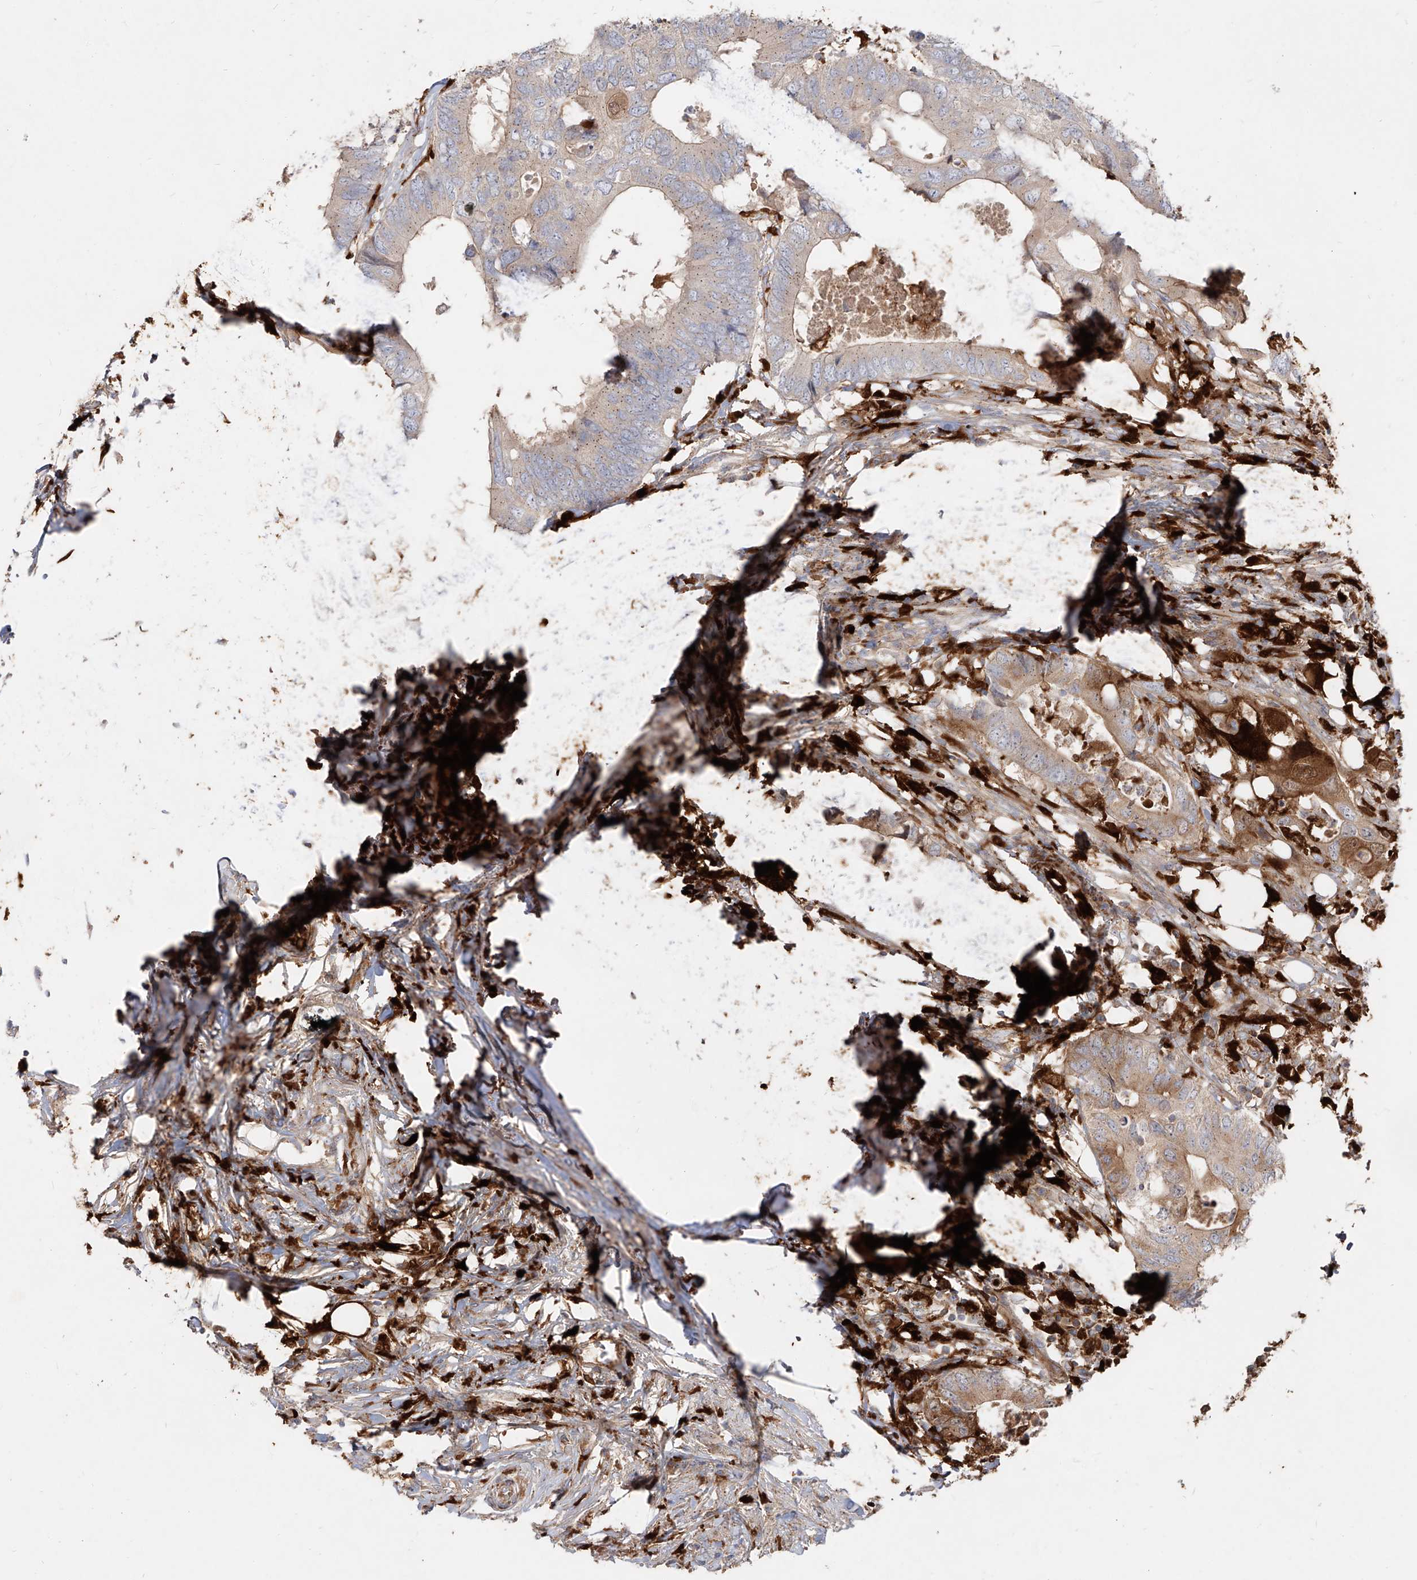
{"staining": {"intensity": "moderate", "quantity": "<25%", "location": "cytoplasmic/membranous"}, "tissue": "colorectal cancer", "cell_type": "Tumor cells", "image_type": "cancer", "snomed": [{"axis": "morphology", "description": "Adenocarcinoma, NOS"}, {"axis": "topography", "description": "Colon"}], "caption": "Protein positivity by IHC displays moderate cytoplasmic/membranous expression in approximately <25% of tumor cells in colorectal cancer.", "gene": "KYNU", "patient": {"sex": "male", "age": 71}}